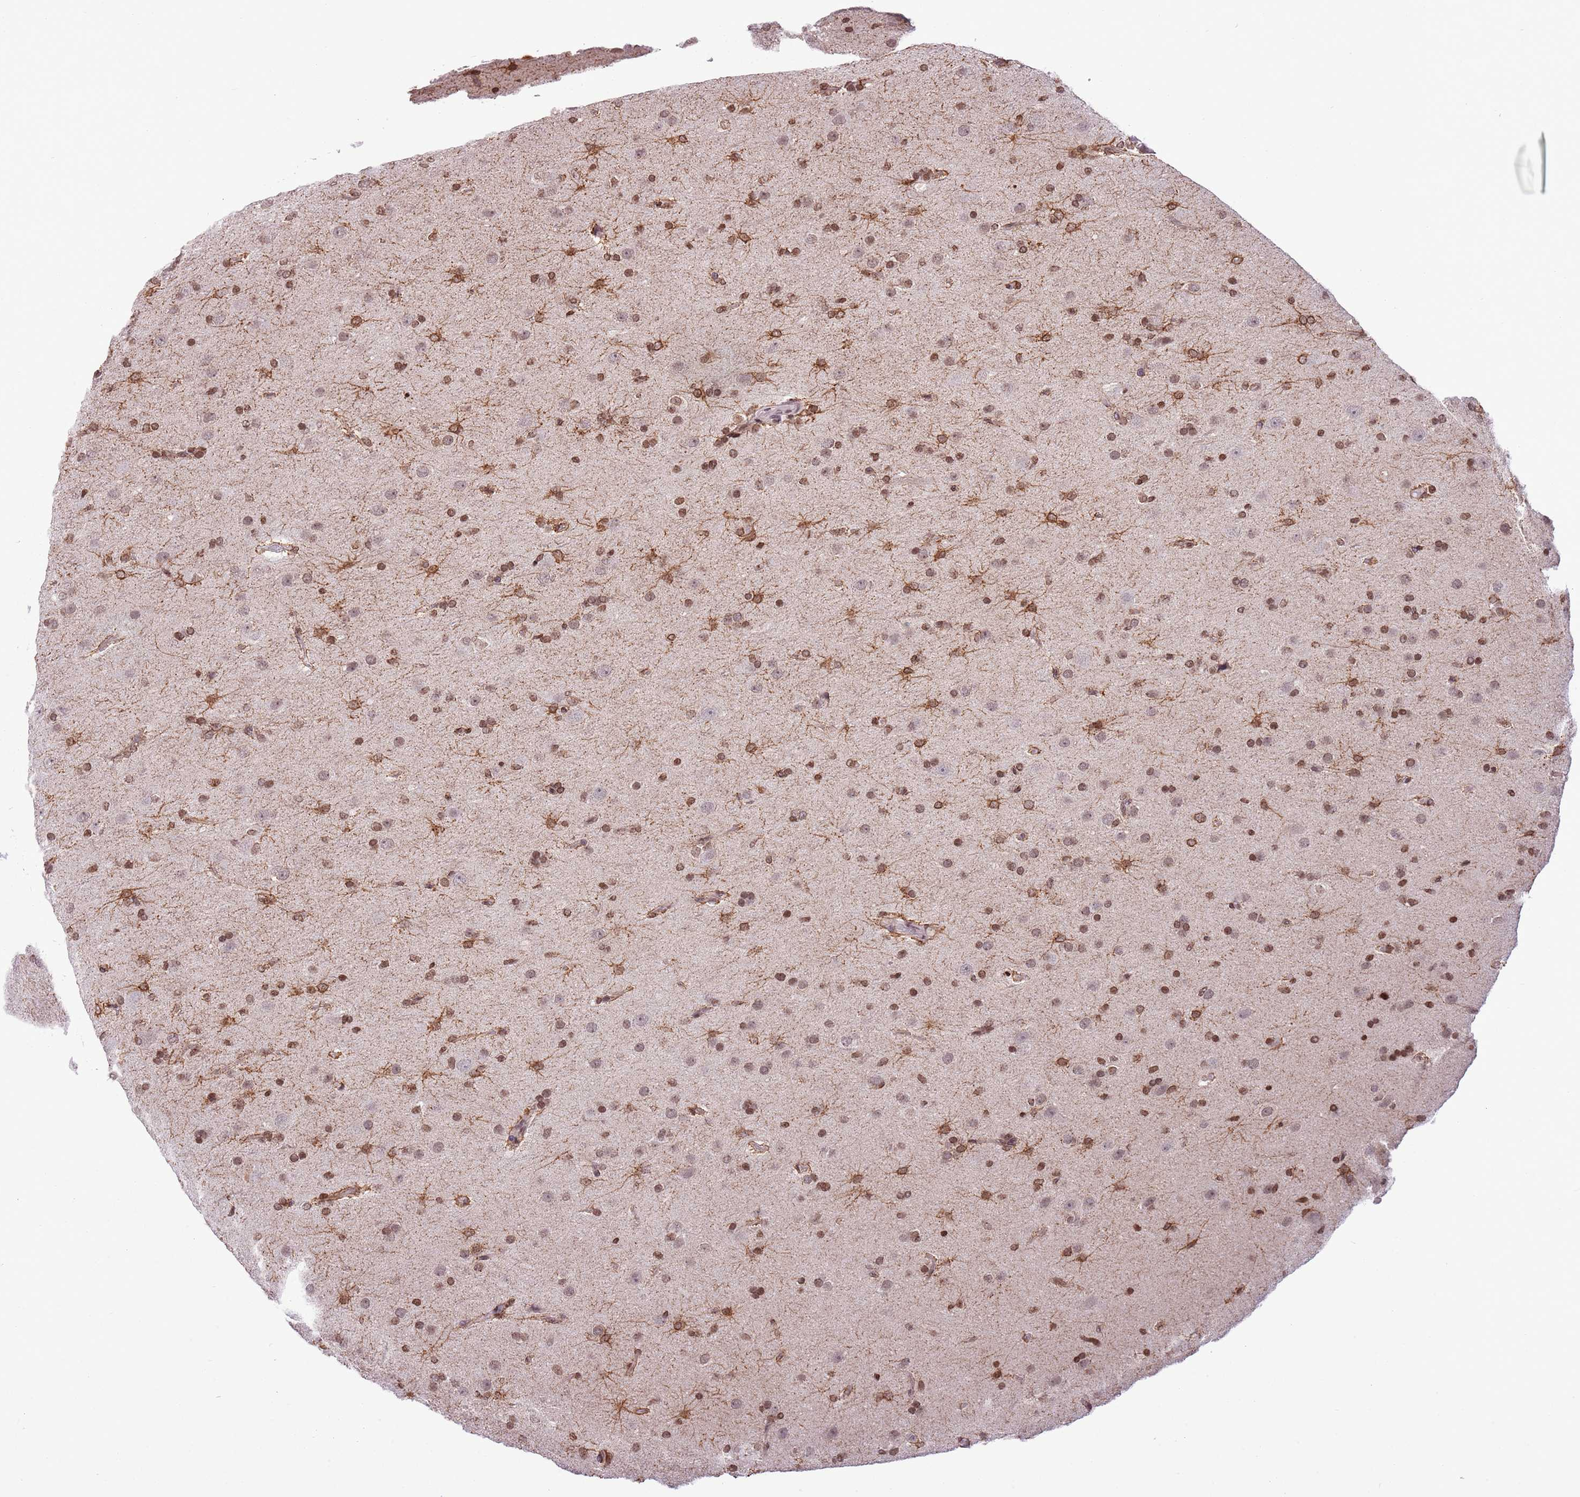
{"staining": {"intensity": "moderate", "quantity": ">75%", "location": "cytoplasmic/membranous,nuclear"}, "tissue": "glioma", "cell_type": "Tumor cells", "image_type": "cancer", "snomed": [{"axis": "morphology", "description": "Glioma, malignant, Low grade"}, {"axis": "topography", "description": "Brain"}], "caption": "This micrograph reveals IHC staining of human glioma, with medium moderate cytoplasmic/membranous and nuclear positivity in about >75% of tumor cells.", "gene": "NRIP1", "patient": {"sex": "male", "age": 65}}